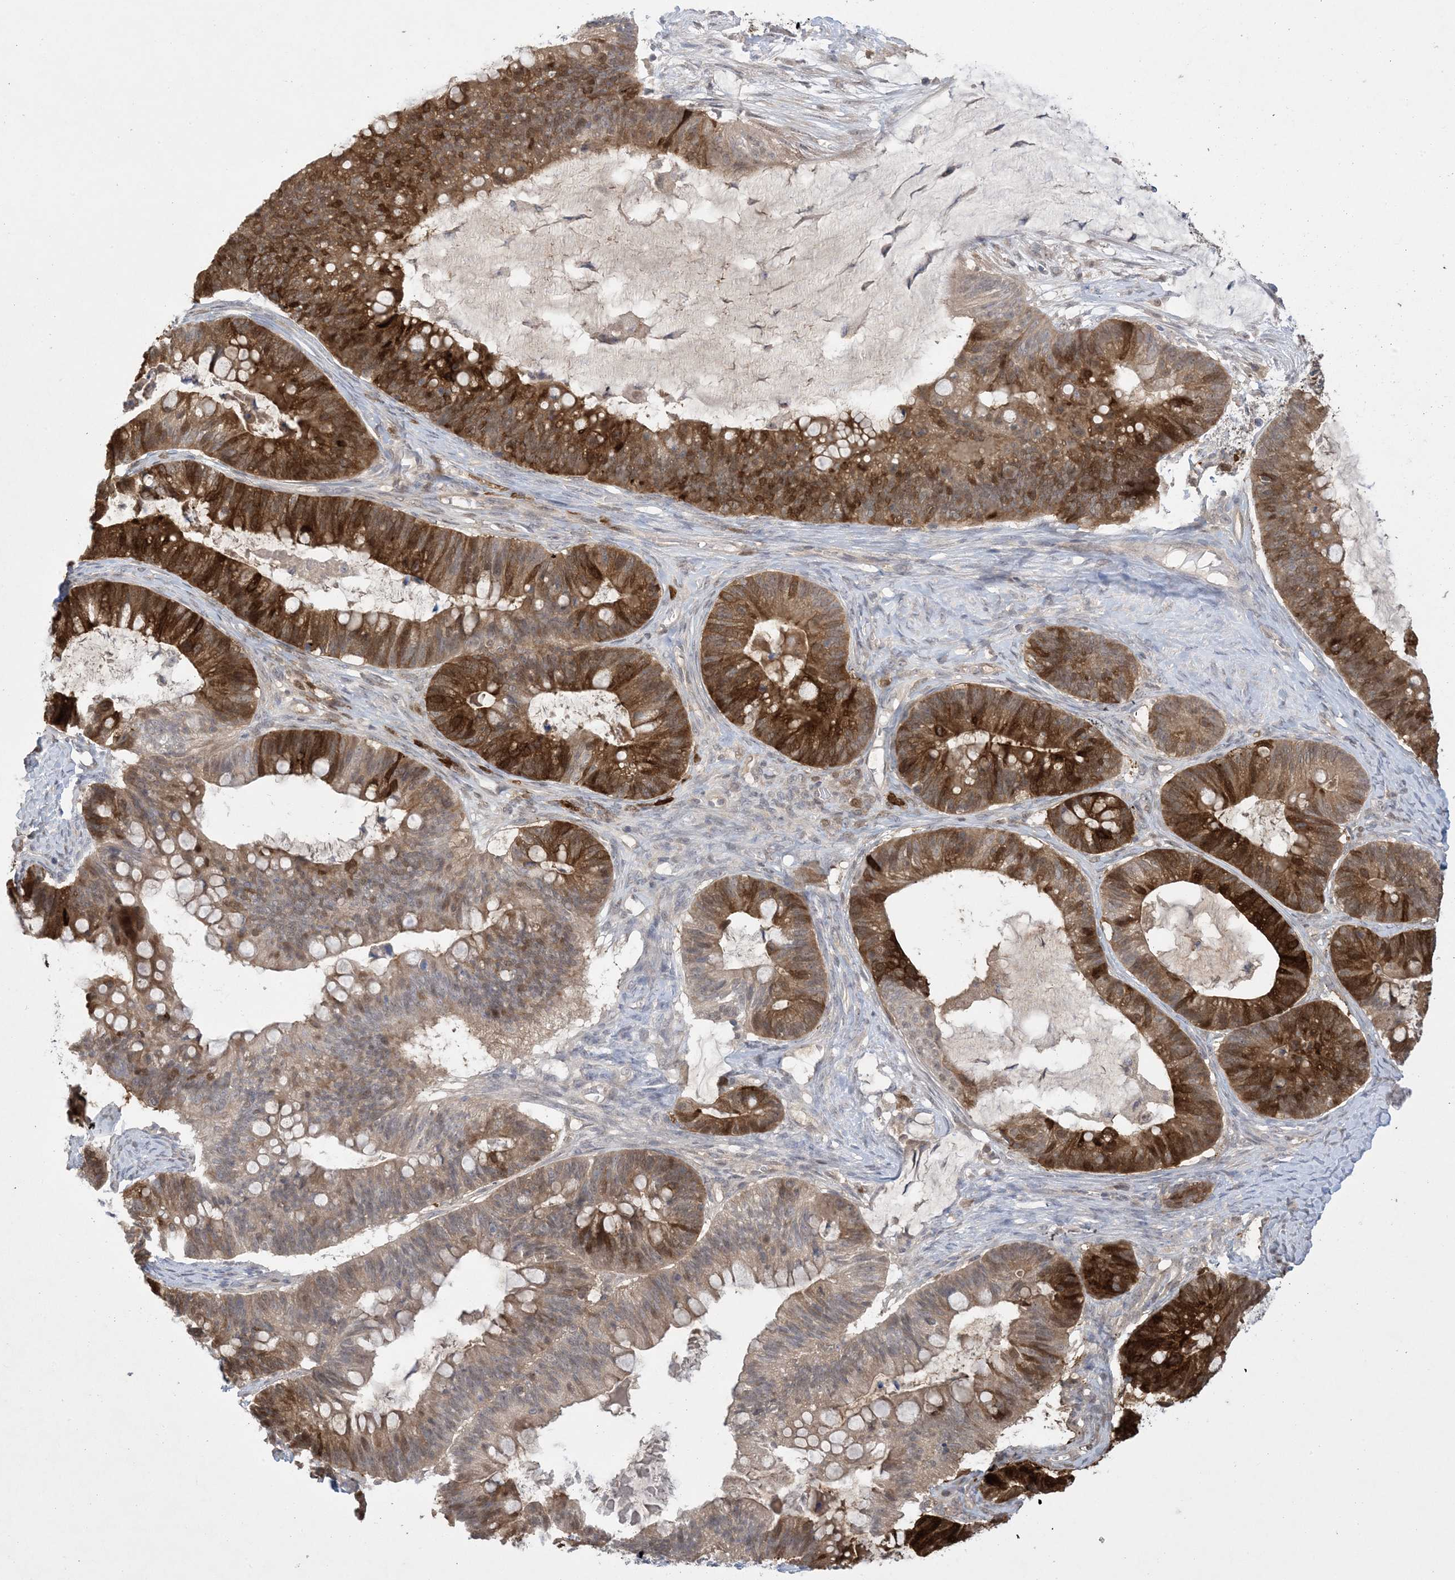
{"staining": {"intensity": "strong", "quantity": ">75%", "location": "cytoplasmic/membranous,nuclear"}, "tissue": "ovarian cancer", "cell_type": "Tumor cells", "image_type": "cancer", "snomed": [{"axis": "morphology", "description": "Cystadenocarcinoma, mucinous, NOS"}, {"axis": "topography", "description": "Ovary"}], "caption": "DAB (3,3'-diaminobenzidine) immunohistochemical staining of ovarian mucinous cystadenocarcinoma displays strong cytoplasmic/membranous and nuclear protein positivity in about >75% of tumor cells.", "gene": "HMGCS1", "patient": {"sex": "female", "age": 61}}